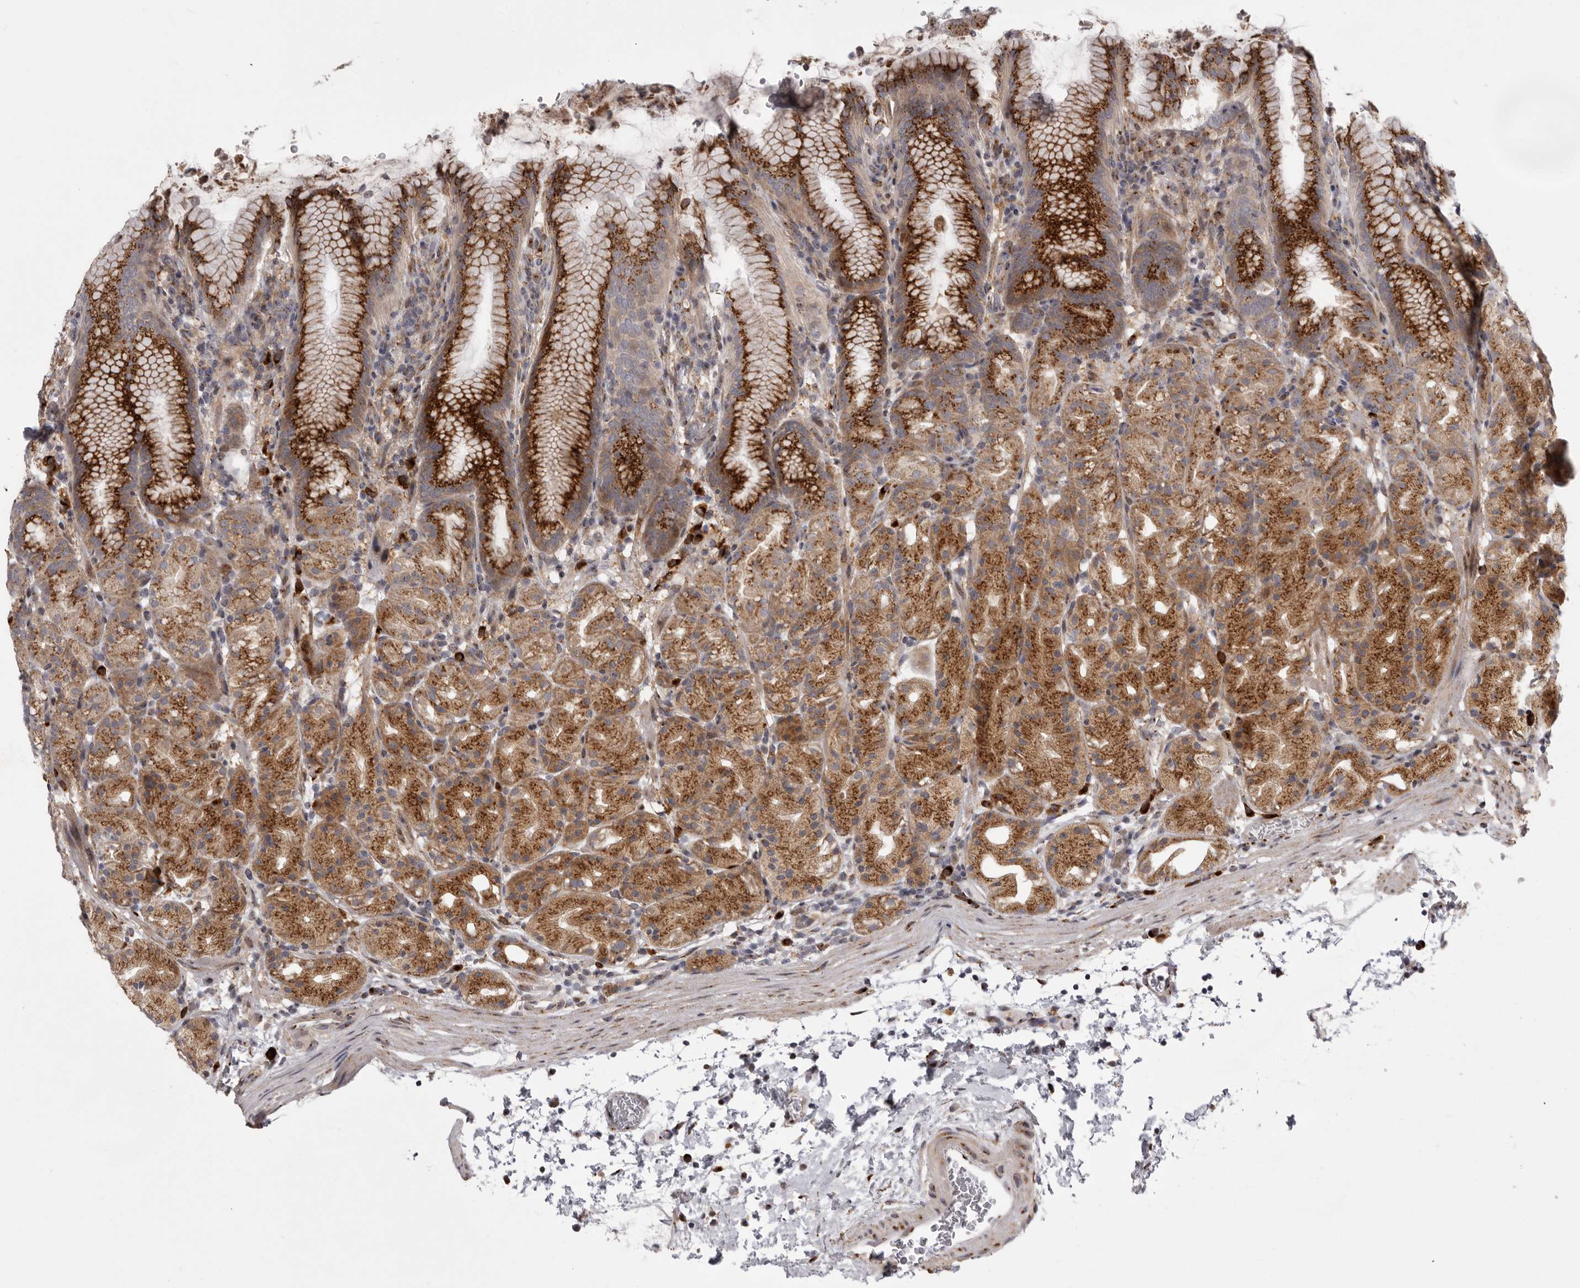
{"staining": {"intensity": "strong", "quantity": ">75%", "location": "cytoplasmic/membranous"}, "tissue": "stomach", "cell_type": "Glandular cells", "image_type": "normal", "snomed": [{"axis": "morphology", "description": "Normal tissue, NOS"}, {"axis": "topography", "description": "Stomach, upper"}], "caption": "Immunohistochemical staining of benign human stomach exhibits >75% levels of strong cytoplasmic/membranous protein positivity in approximately >75% of glandular cells.", "gene": "WDR47", "patient": {"sex": "male", "age": 48}}